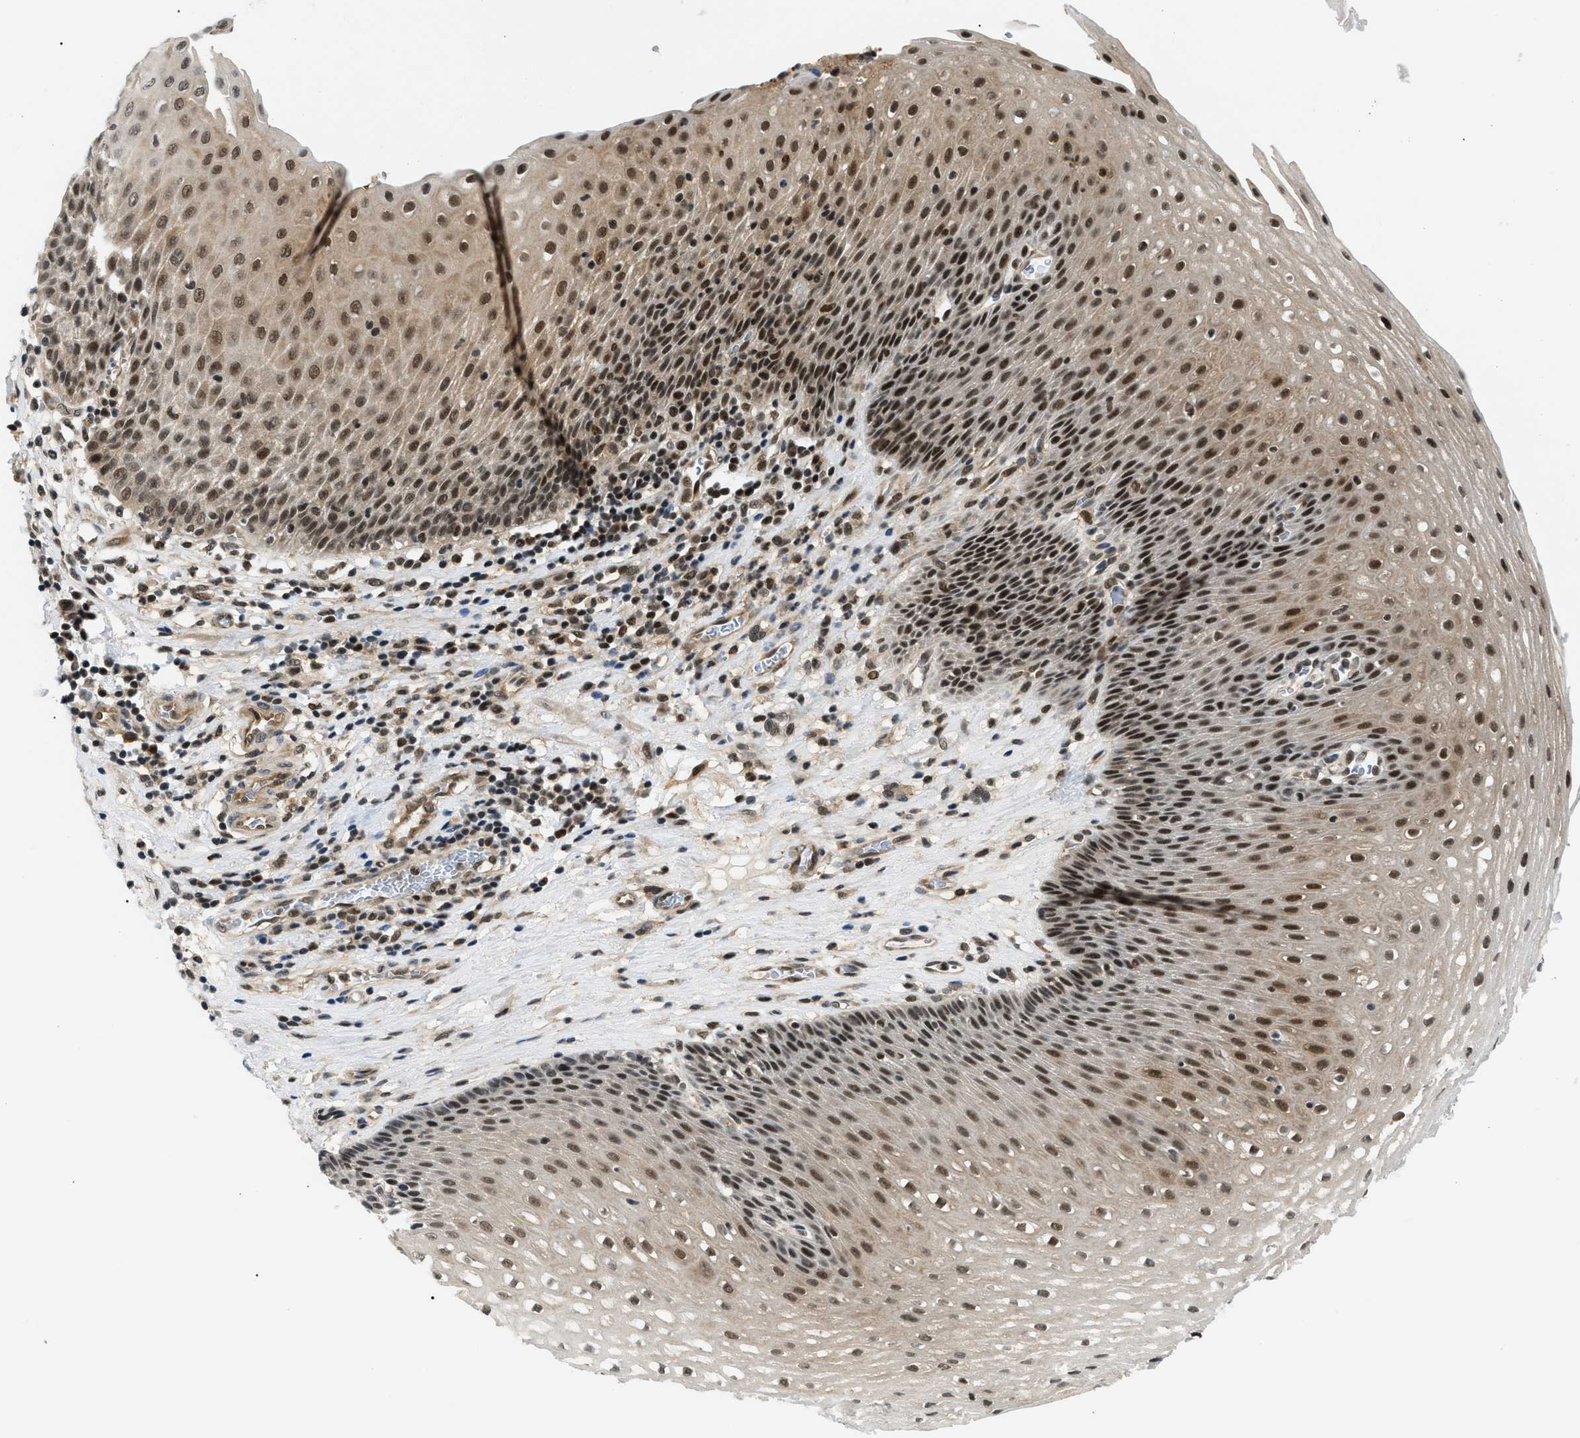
{"staining": {"intensity": "moderate", "quantity": ">75%", "location": "cytoplasmic/membranous,nuclear"}, "tissue": "esophagus", "cell_type": "Squamous epithelial cells", "image_type": "normal", "snomed": [{"axis": "morphology", "description": "Normal tissue, NOS"}, {"axis": "topography", "description": "Esophagus"}], "caption": "Brown immunohistochemical staining in normal human esophagus reveals moderate cytoplasmic/membranous,nuclear staining in about >75% of squamous epithelial cells. (DAB (3,3'-diaminobenzidine) = brown stain, brightfield microscopy at high magnification).", "gene": "RBM15", "patient": {"sex": "male", "age": 48}}